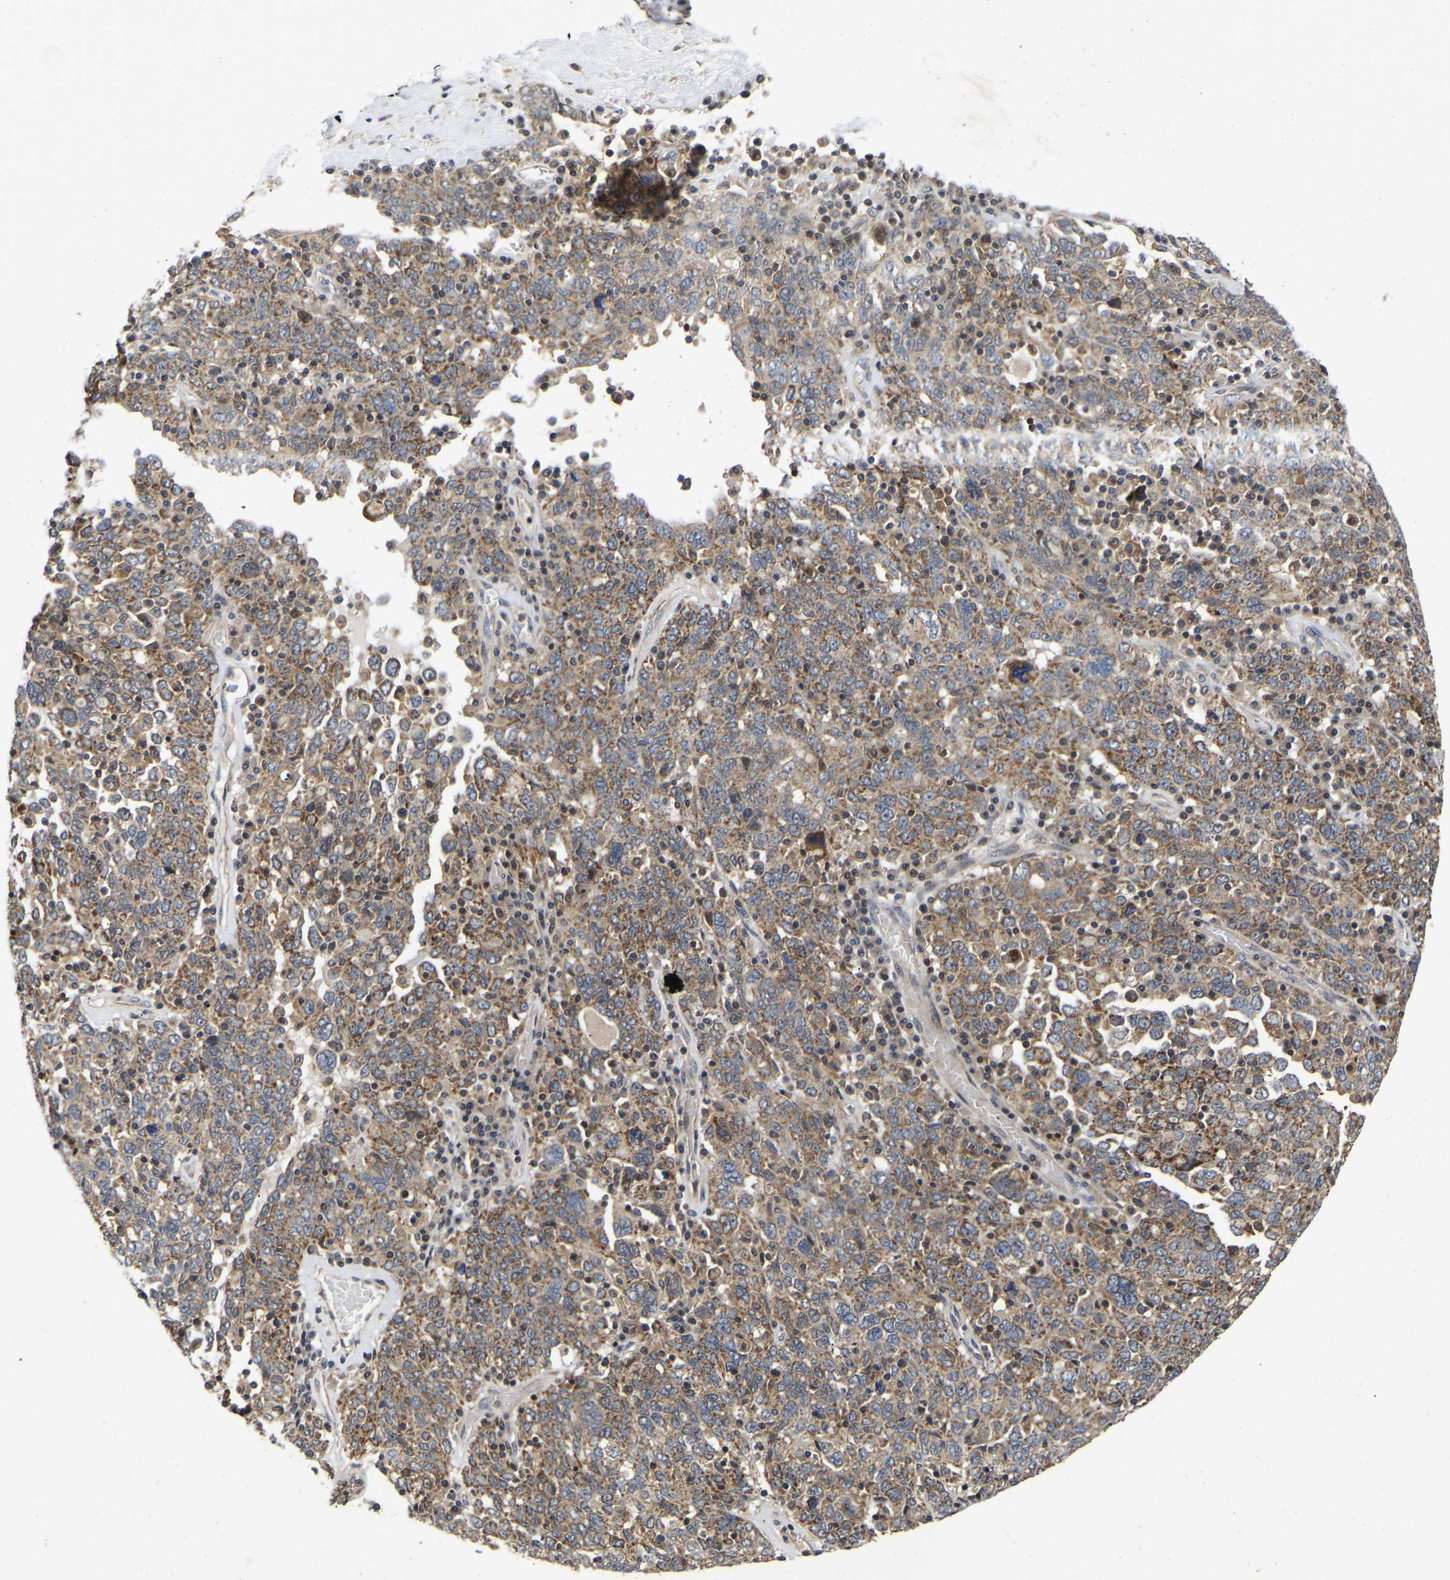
{"staining": {"intensity": "weak", "quantity": ">75%", "location": "cytoplasmic/membranous"}, "tissue": "ovarian cancer", "cell_type": "Tumor cells", "image_type": "cancer", "snomed": [{"axis": "morphology", "description": "Carcinoma, endometroid"}, {"axis": "topography", "description": "Ovary"}], "caption": "Ovarian endometroid carcinoma stained with DAB (3,3'-diaminobenzidine) IHC reveals low levels of weak cytoplasmic/membranous positivity in about >75% of tumor cells. (Brightfield microscopy of DAB IHC at high magnification).", "gene": "PRDM14", "patient": {"sex": "female", "age": 62}}